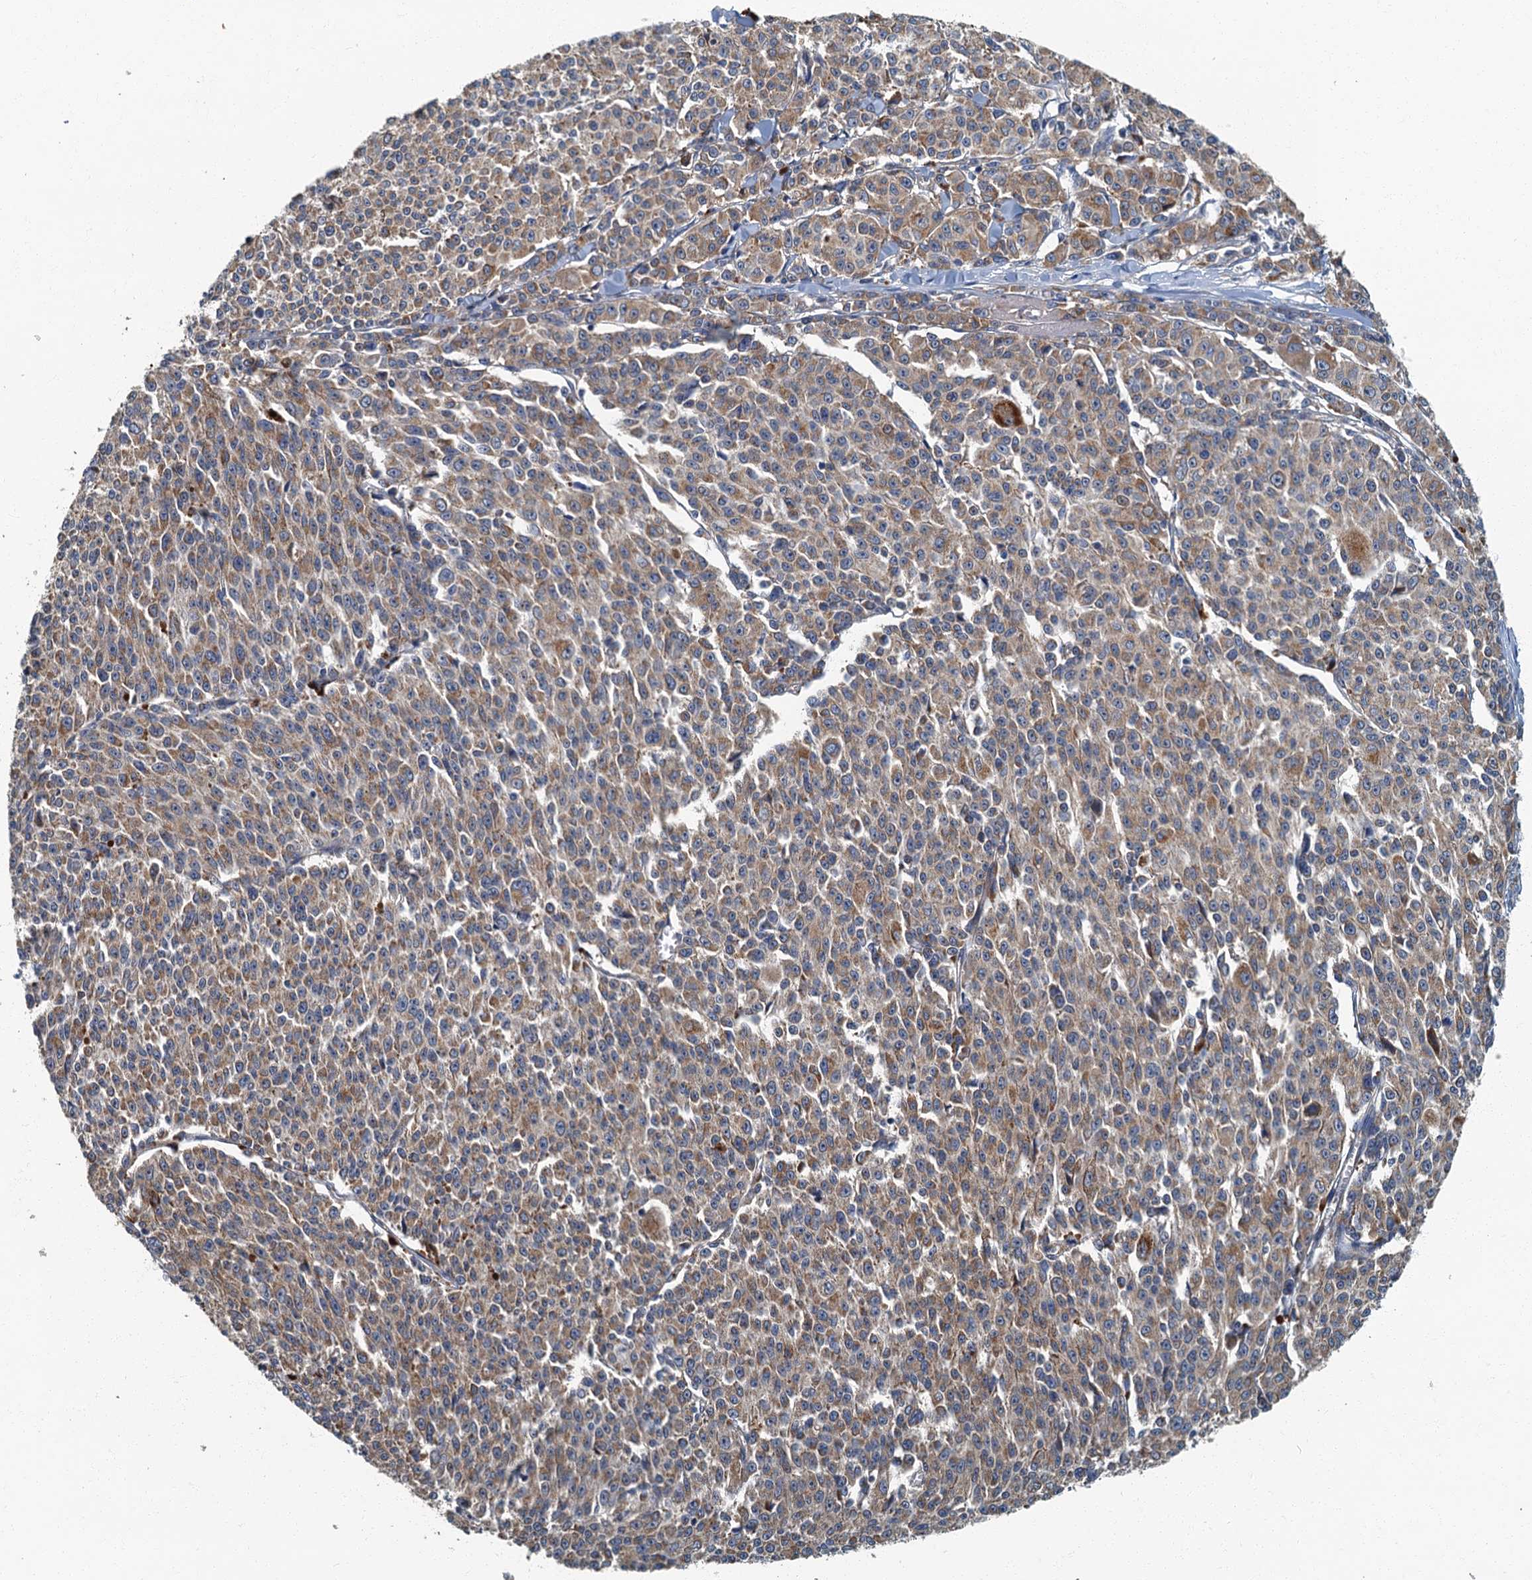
{"staining": {"intensity": "moderate", "quantity": ">75%", "location": "cytoplasmic/membranous"}, "tissue": "melanoma", "cell_type": "Tumor cells", "image_type": "cancer", "snomed": [{"axis": "morphology", "description": "Malignant melanoma, NOS"}, {"axis": "topography", "description": "Skin"}], "caption": "Brown immunohistochemical staining in human malignant melanoma exhibits moderate cytoplasmic/membranous positivity in approximately >75% of tumor cells.", "gene": "DDX49", "patient": {"sex": "female", "age": 52}}